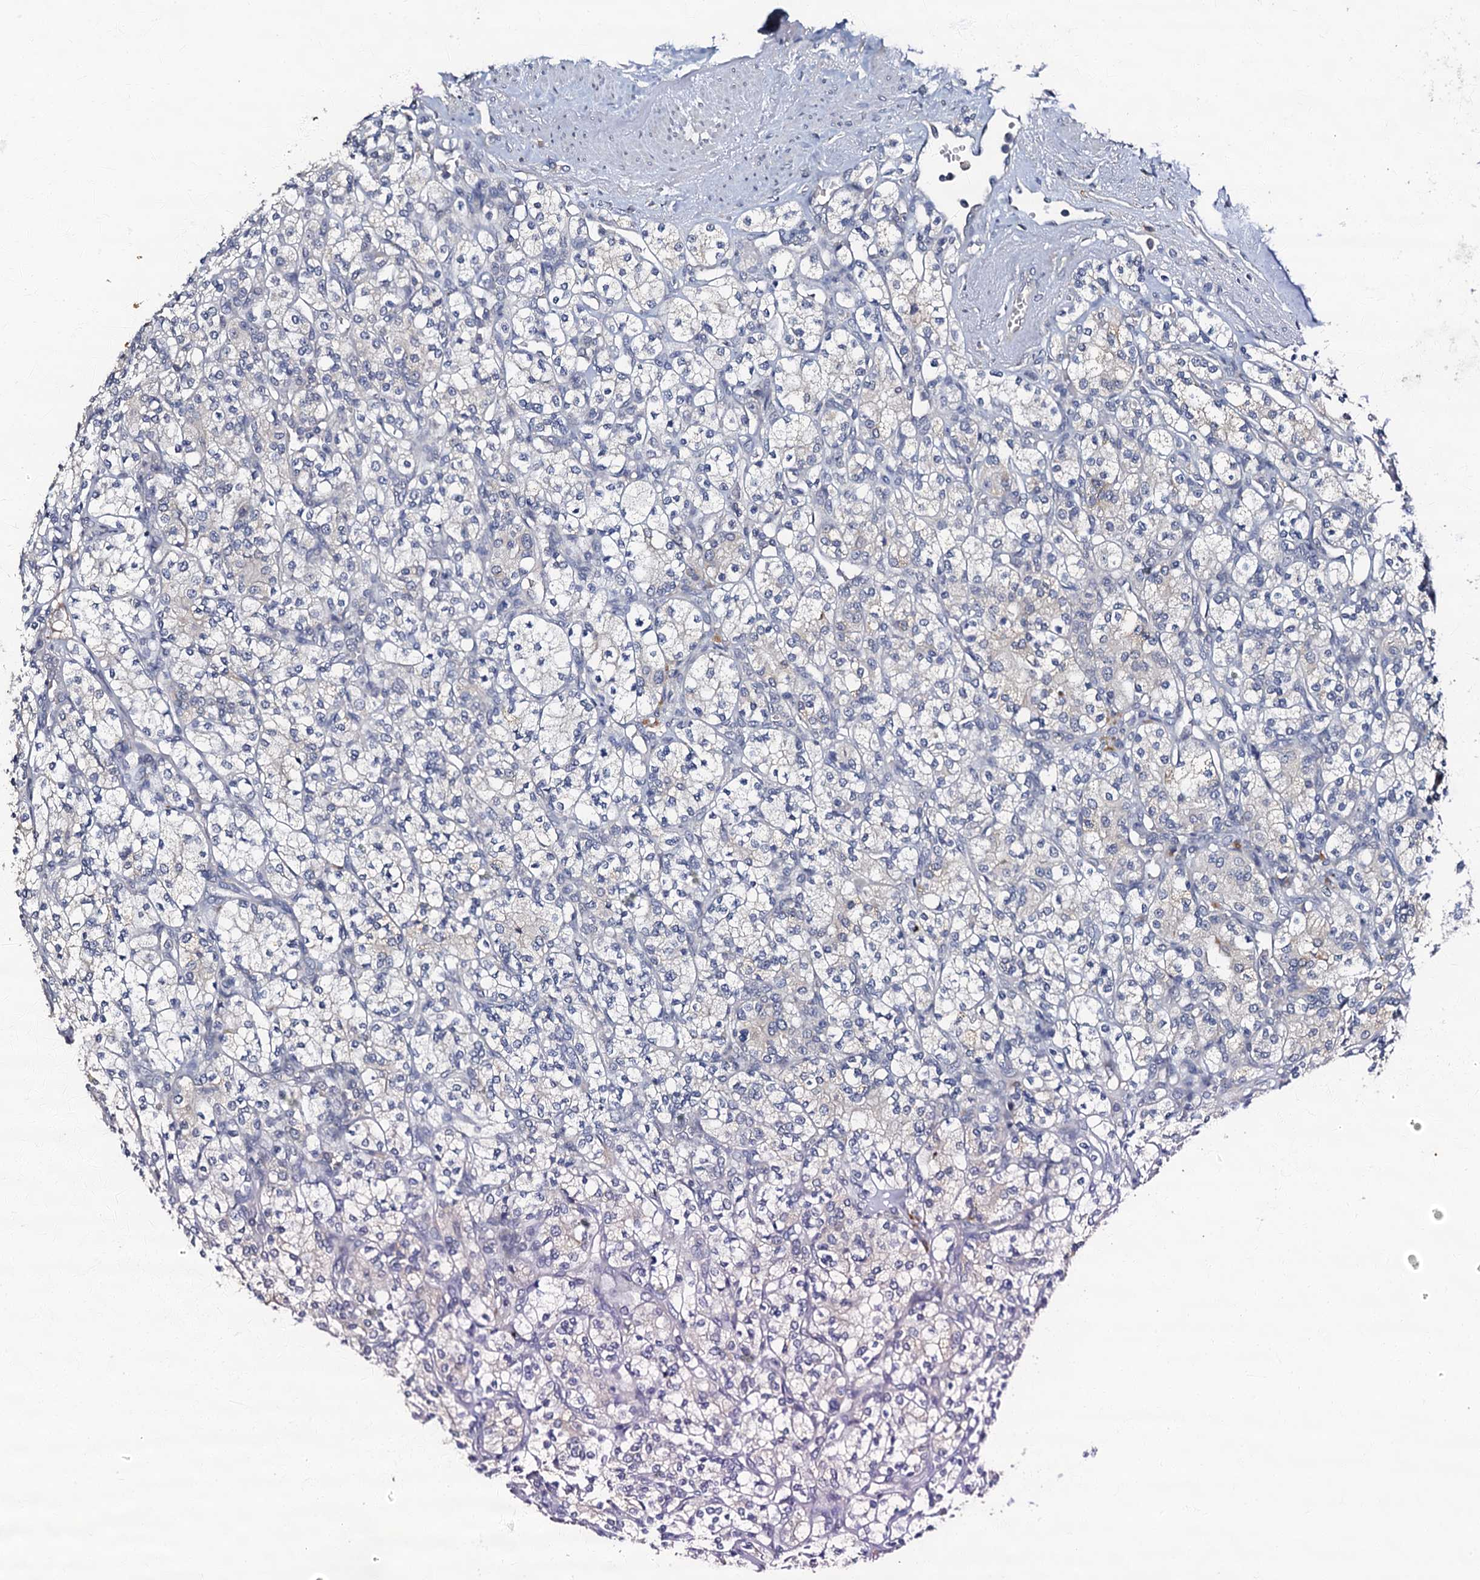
{"staining": {"intensity": "negative", "quantity": "none", "location": "none"}, "tissue": "renal cancer", "cell_type": "Tumor cells", "image_type": "cancer", "snomed": [{"axis": "morphology", "description": "Adenocarcinoma, NOS"}, {"axis": "topography", "description": "Kidney"}], "caption": "The micrograph displays no significant staining in tumor cells of renal cancer.", "gene": "OLAH", "patient": {"sex": "male", "age": 77}}